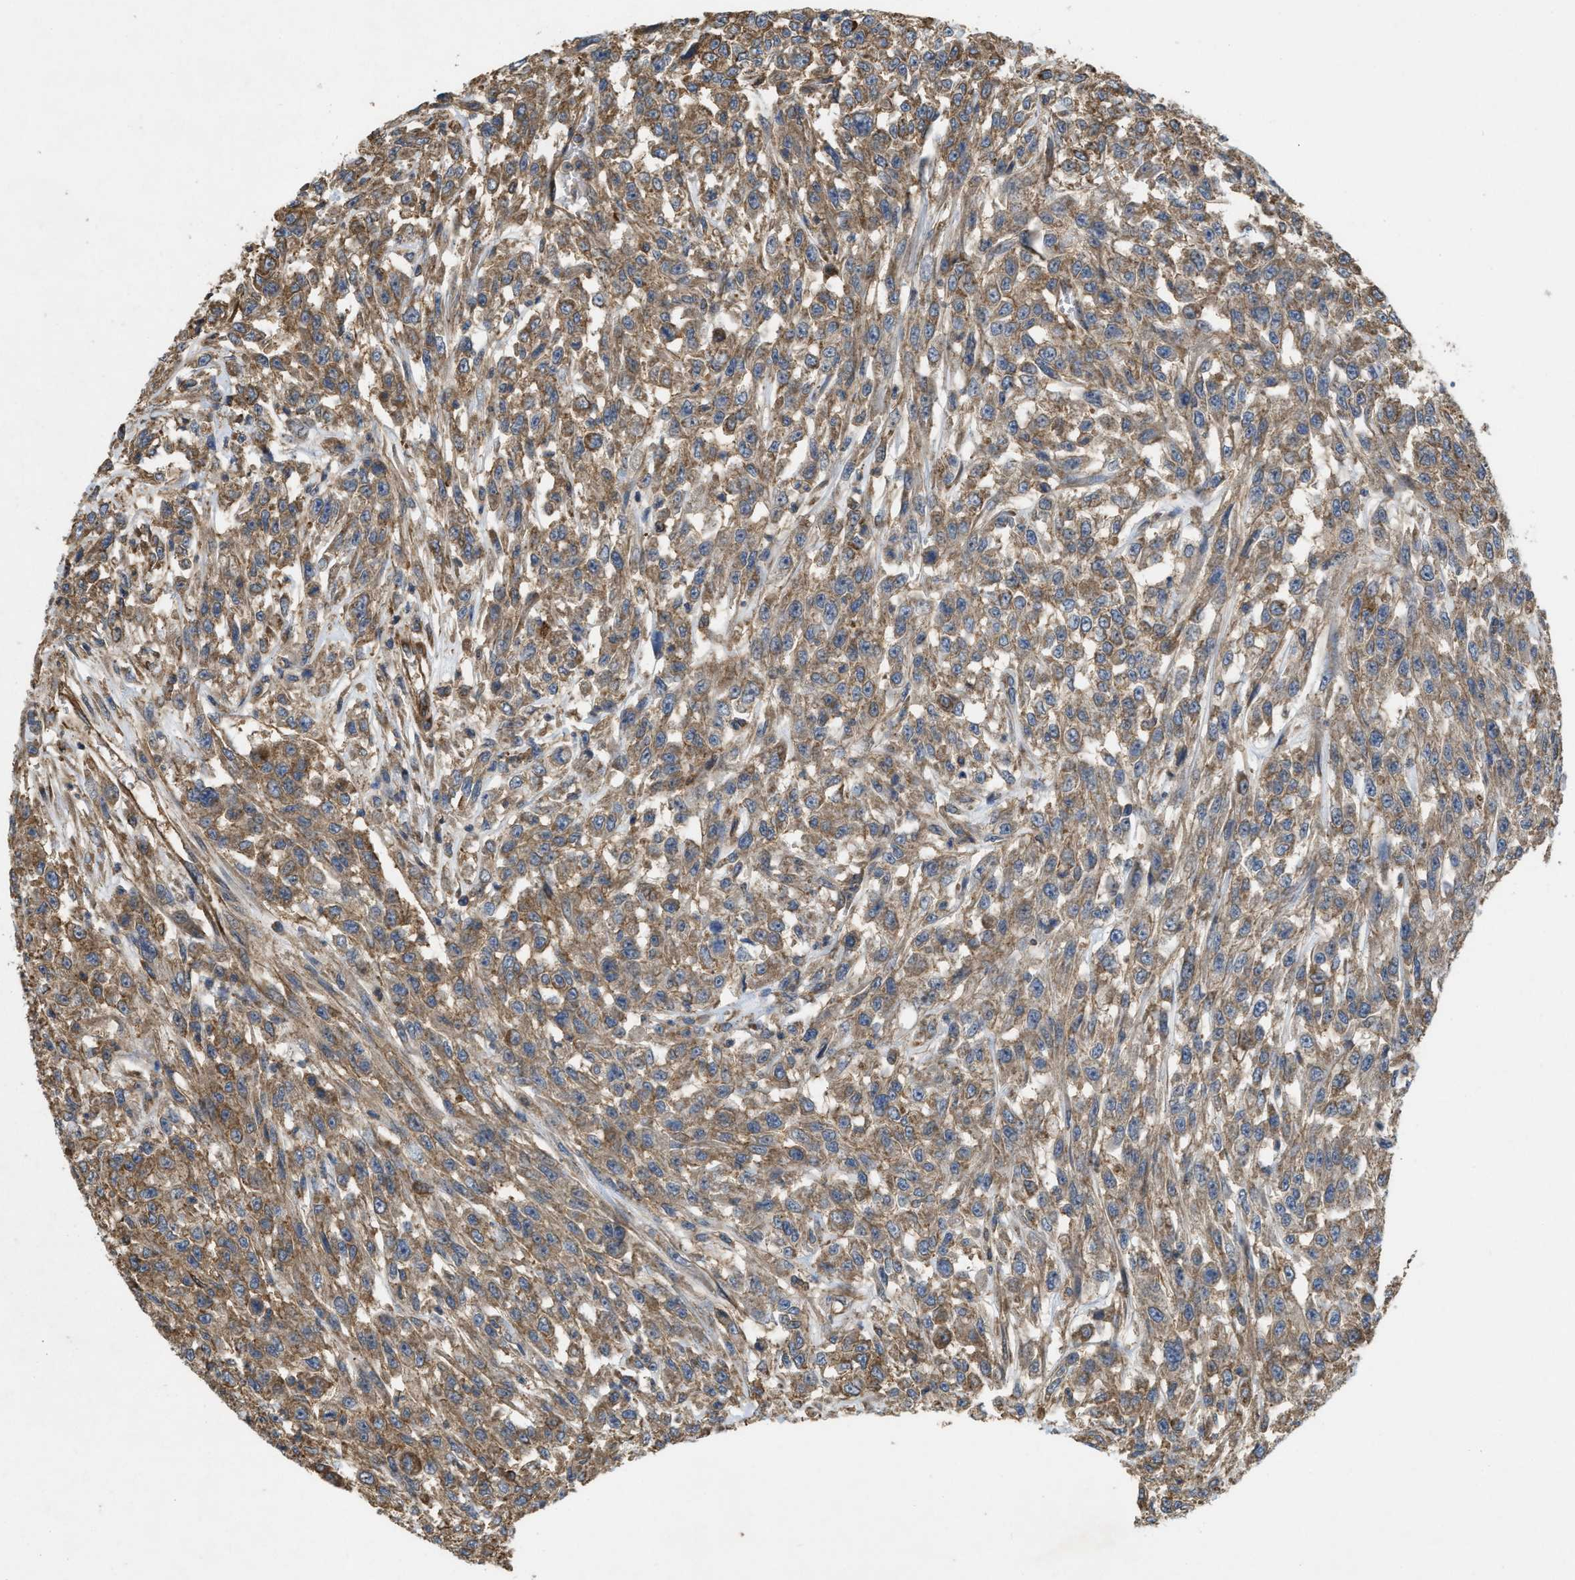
{"staining": {"intensity": "moderate", "quantity": ">75%", "location": "cytoplasmic/membranous"}, "tissue": "urothelial cancer", "cell_type": "Tumor cells", "image_type": "cancer", "snomed": [{"axis": "morphology", "description": "Urothelial carcinoma, High grade"}, {"axis": "topography", "description": "Urinary bladder"}], "caption": "Protein expression analysis of human high-grade urothelial carcinoma reveals moderate cytoplasmic/membranous expression in approximately >75% of tumor cells.", "gene": "GNB4", "patient": {"sex": "male", "age": 46}}